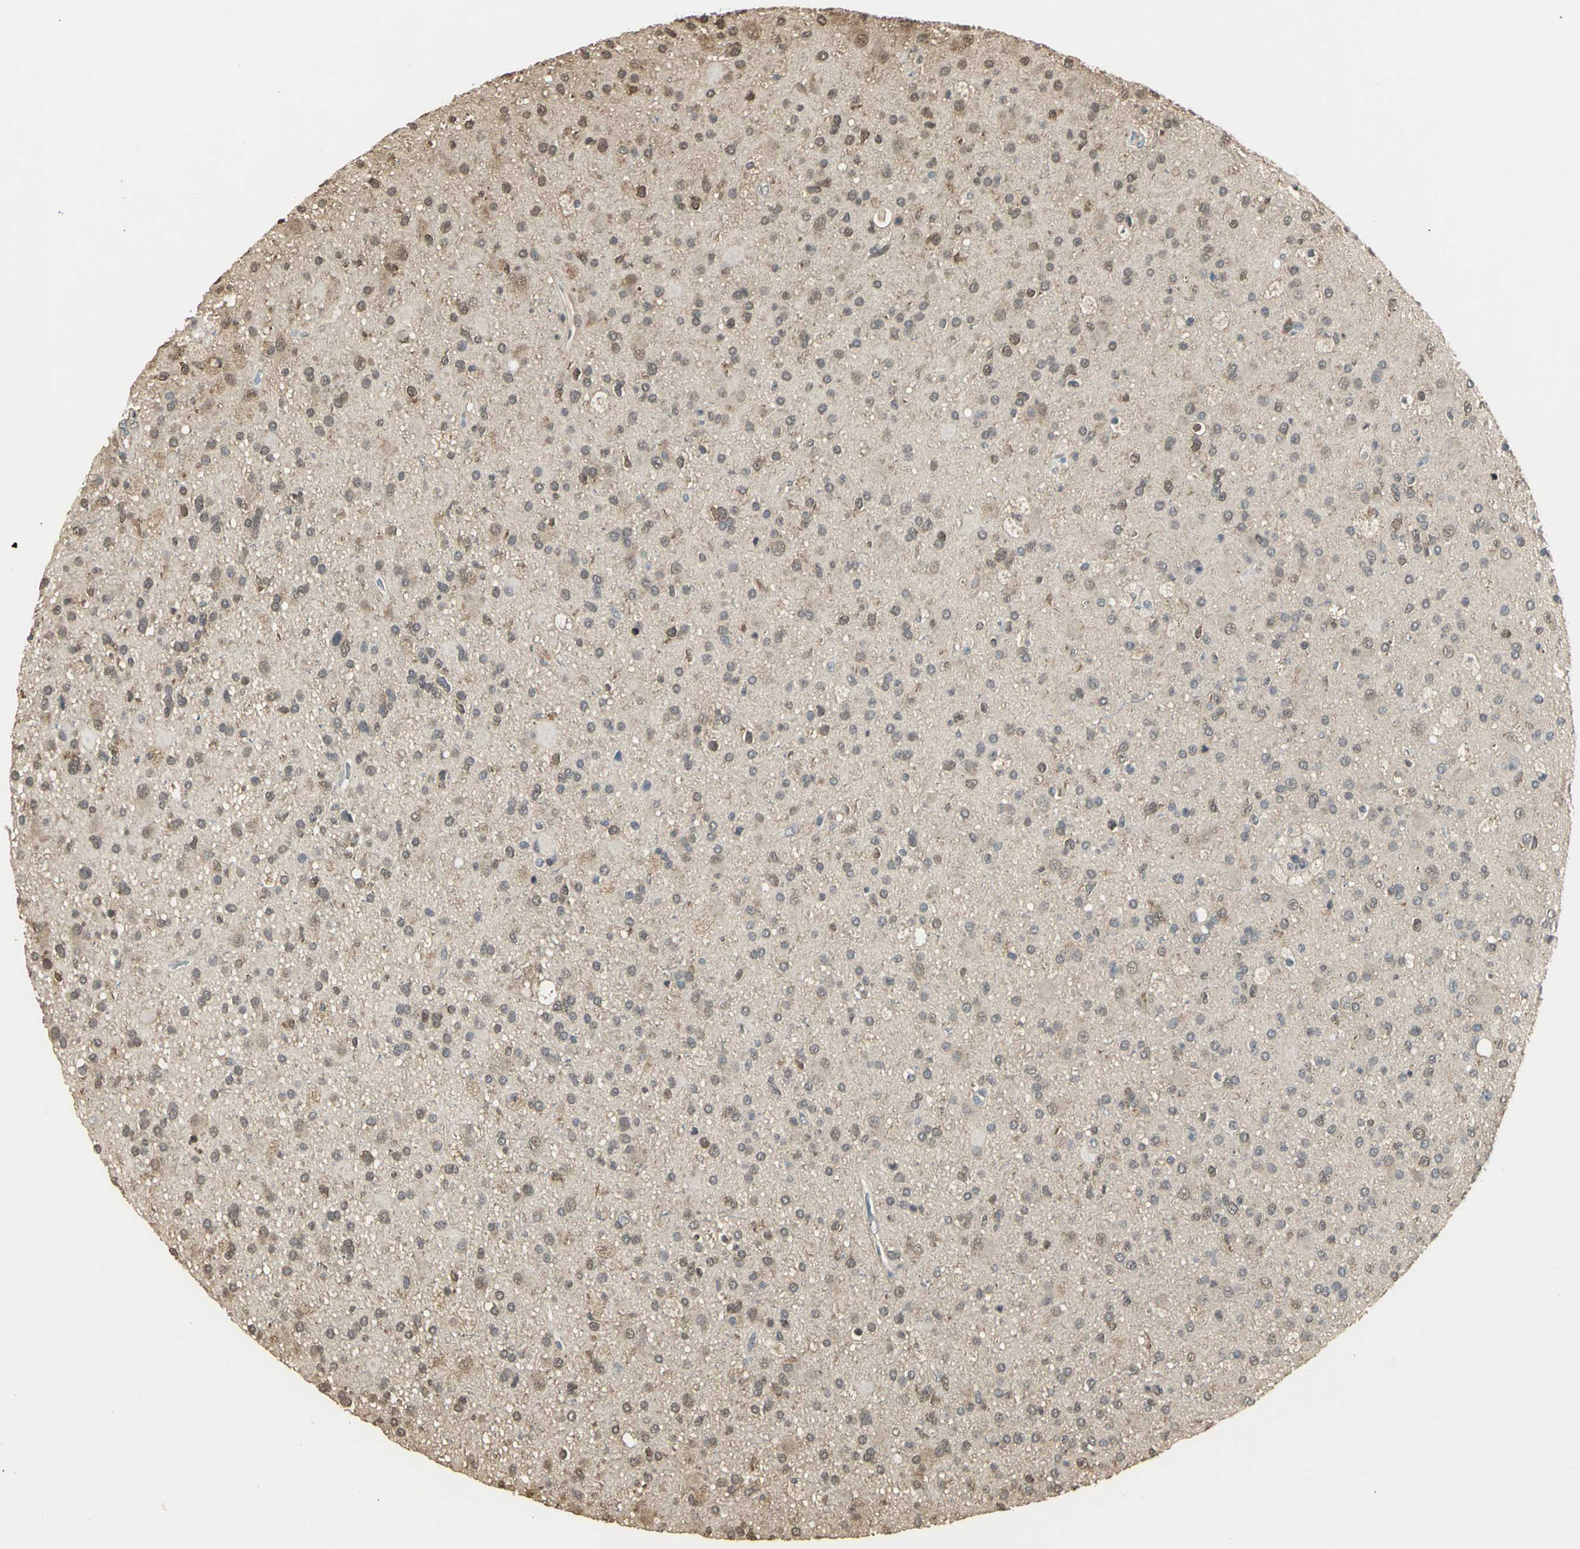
{"staining": {"intensity": "weak", "quantity": ">75%", "location": "cytoplasmic/membranous,nuclear"}, "tissue": "glioma", "cell_type": "Tumor cells", "image_type": "cancer", "snomed": [{"axis": "morphology", "description": "Glioma, malignant, High grade"}, {"axis": "topography", "description": "Brain"}], "caption": "DAB immunohistochemical staining of malignant glioma (high-grade) shows weak cytoplasmic/membranous and nuclear protein positivity in approximately >75% of tumor cells.", "gene": "PARK7", "patient": {"sex": "male", "age": 33}}